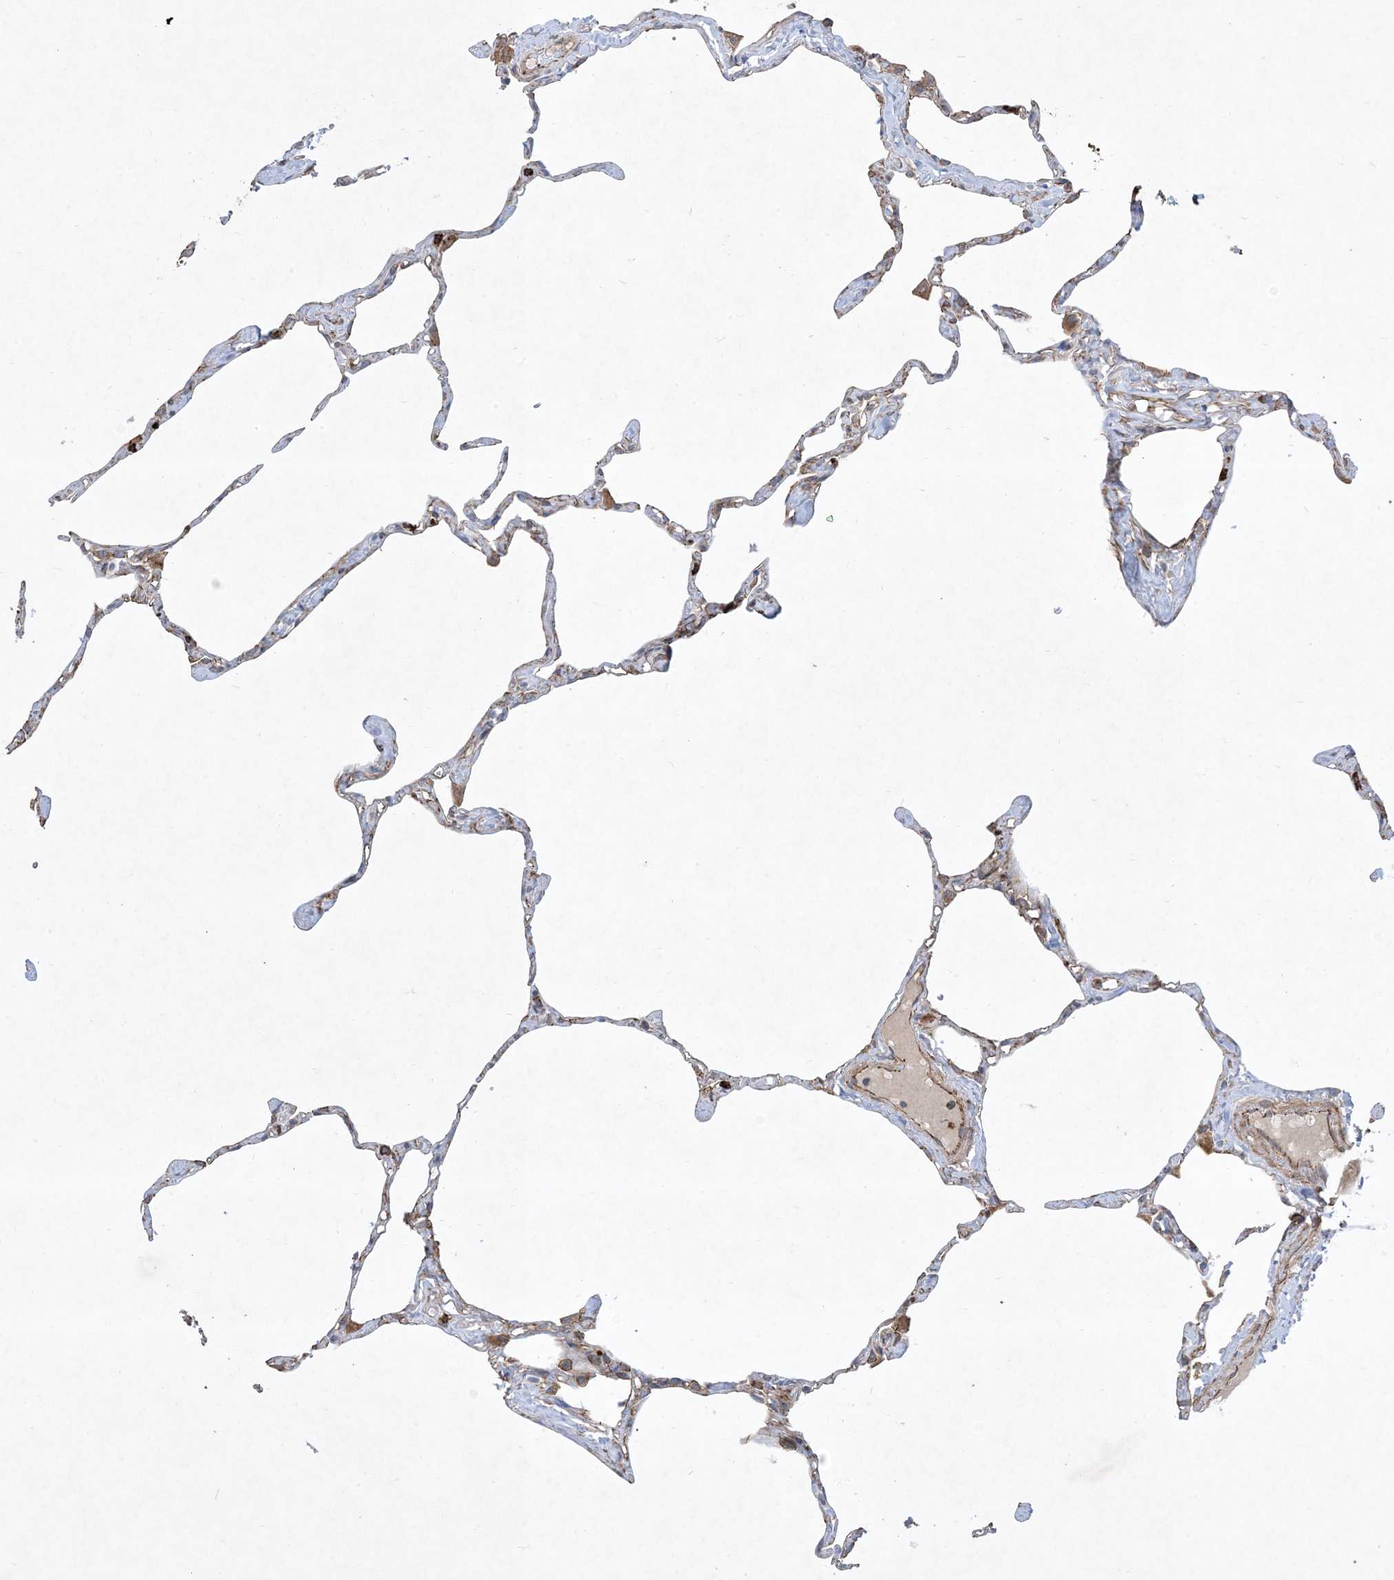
{"staining": {"intensity": "weak", "quantity": "25%-75%", "location": "cytoplasmic/membranous"}, "tissue": "lung", "cell_type": "Alveolar cells", "image_type": "normal", "snomed": [{"axis": "morphology", "description": "Normal tissue, NOS"}, {"axis": "topography", "description": "Lung"}], "caption": "Immunohistochemistry (IHC) image of unremarkable lung: human lung stained using immunohistochemistry displays low levels of weak protein expression localized specifically in the cytoplasmic/membranous of alveolar cells, appearing as a cytoplasmic/membranous brown color.", "gene": "OTOP1", "patient": {"sex": "male", "age": 65}}